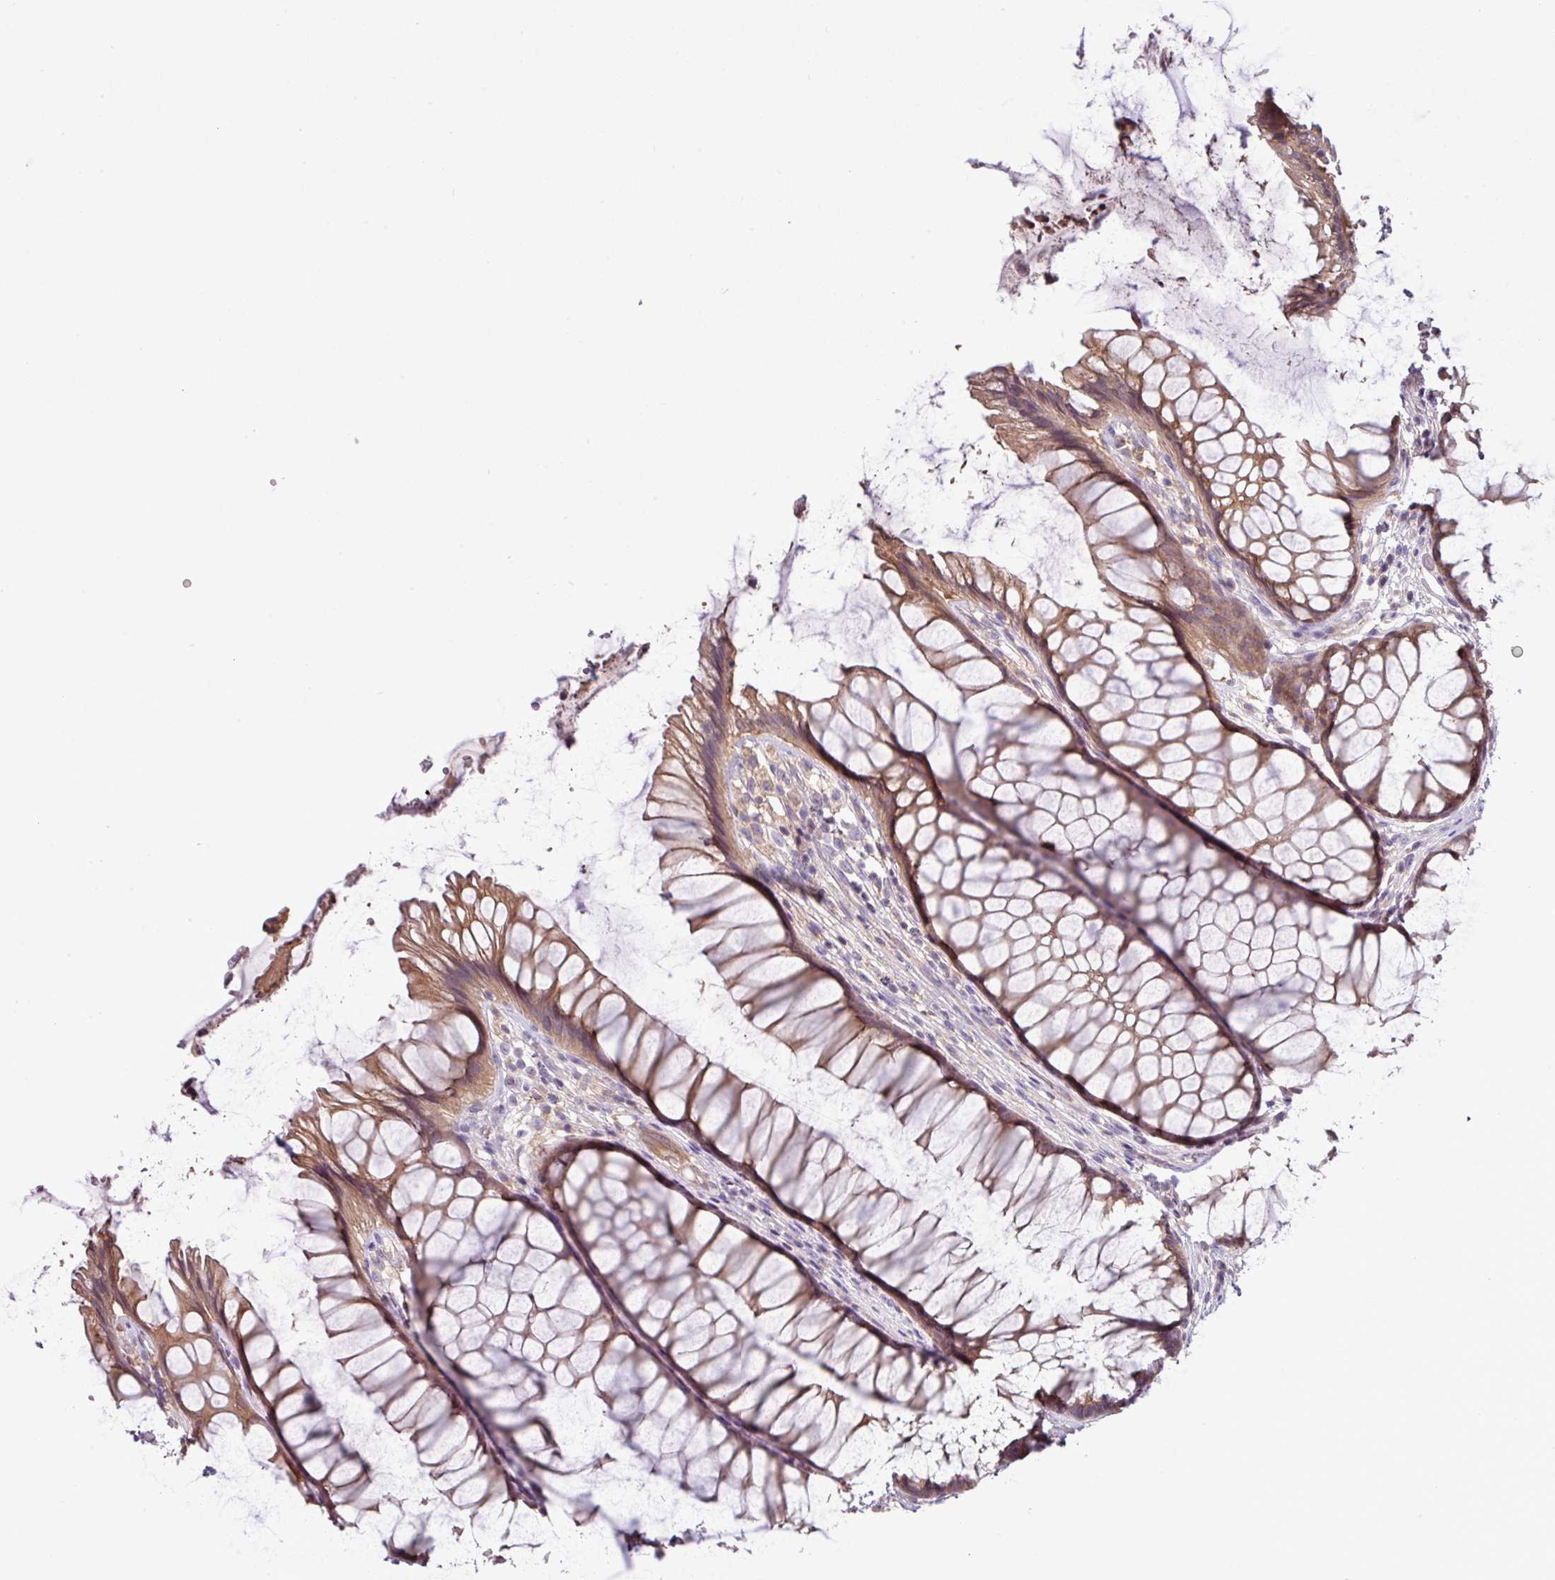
{"staining": {"intensity": "moderate", "quantity": ">75%", "location": "cytoplasmic/membranous"}, "tissue": "rectum", "cell_type": "Glandular cells", "image_type": "normal", "snomed": [{"axis": "morphology", "description": "Normal tissue, NOS"}, {"axis": "topography", "description": "Smooth muscle"}, {"axis": "topography", "description": "Rectum"}], "caption": "Glandular cells show medium levels of moderate cytoplasmic/membranous staining in about >75% of cells in normal human rectum. (Stains: DAB (3,3'-diaminobenzidine) in brown, nuclei in blue, Microscopy: brightfield microscopy at high magnification).", "gene": "TMEM62", "patient": {"sex": "male", "age": 53}}